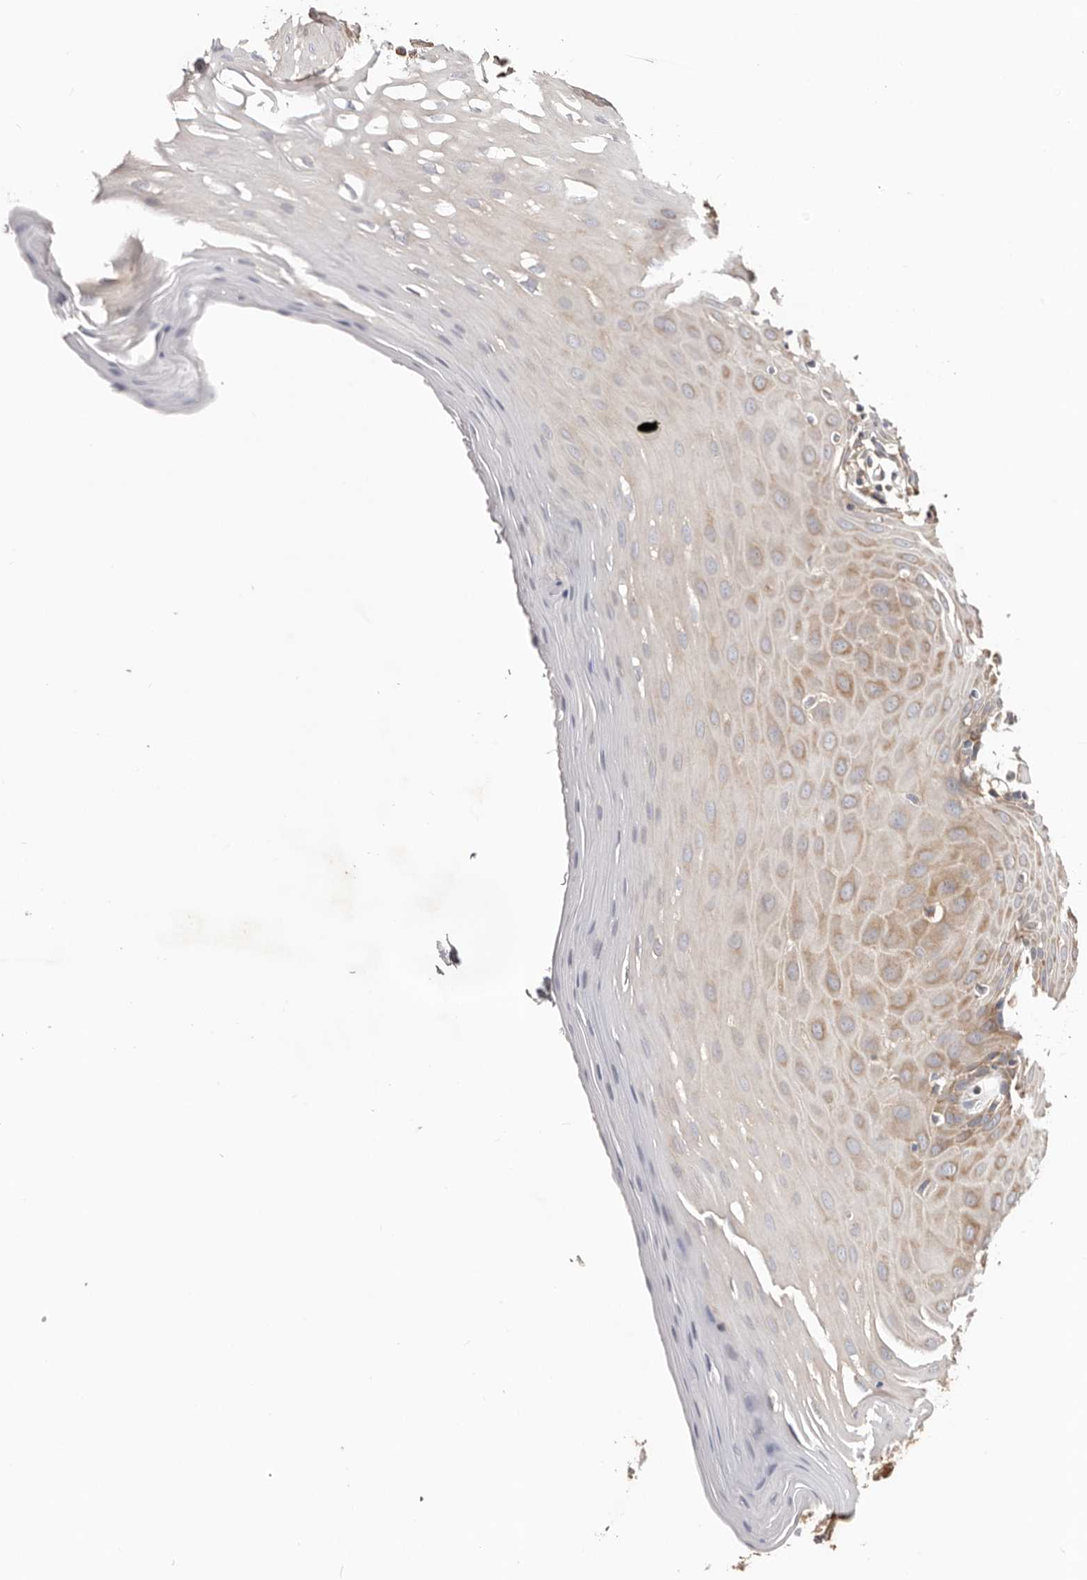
{"staining": {"intensity": "weak", "quantity": ">75%", "location": "cytoplasmic/membranous"}, "tissue": "oral mucosa", "cell_type": "Squamous epithelial cells", "image_type": "normal", "snomed": [{"axis": "morphology", "description": "Normal tissue, NOS"}, {"axis": "morphology", "description": "Squamous cell carcinoma, NOS"}, {"axis": "topography", "description": "Skeletal muscle"}, {"axis": "topography", "description": "Oral tissue"}, {"axis": "topography", "description": "Salivary gland"}, {"axis": "topography", "description": "Head-Neck"}], "caption": "Unremarkable oral mucosa shows weak cytoplasmic/membranous expression in approximately >75% of squamous epithelial cells, visualized by immunohistochemistry.", "gene": "EPRS1", "patient": {"sex": "male", "age": 54}}